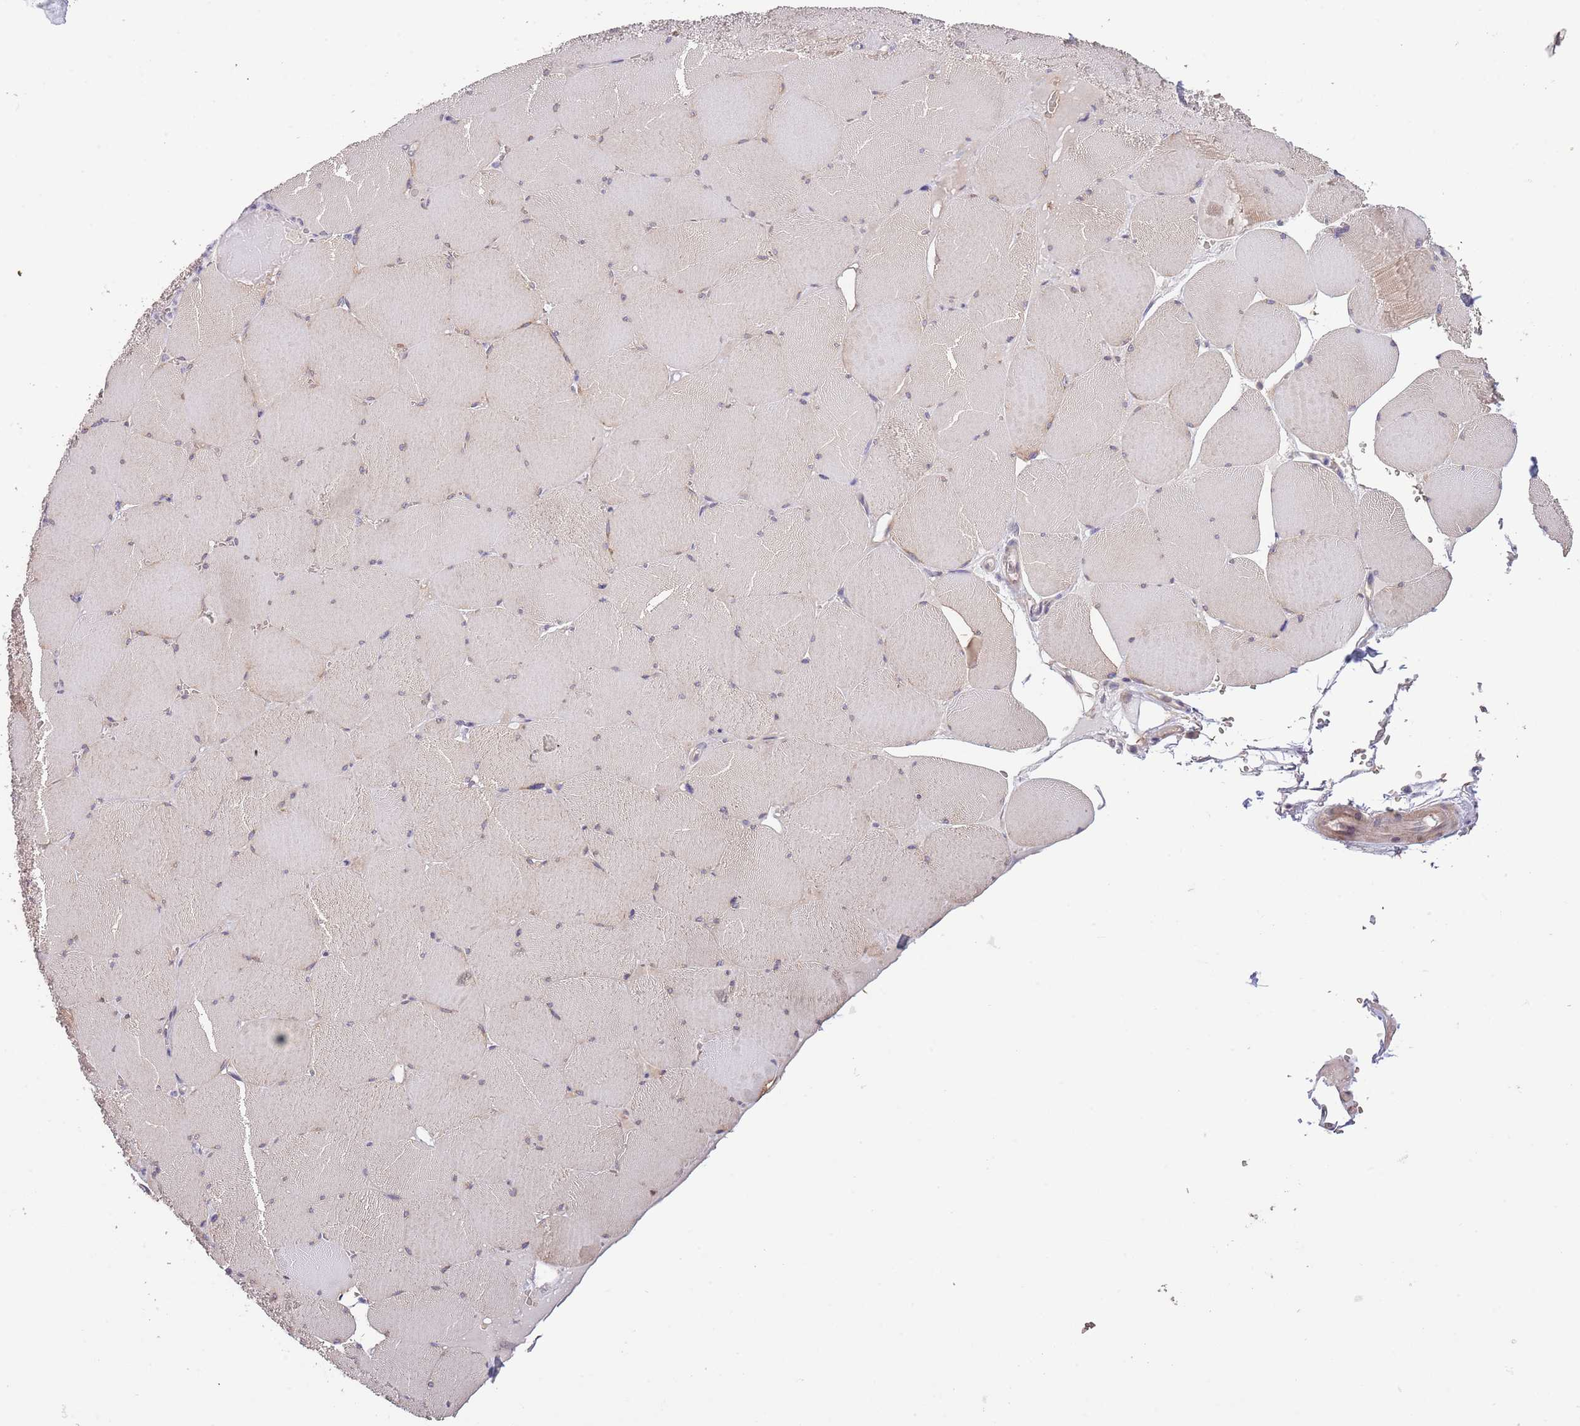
{"staining": {"intensity": "weak", "quantity": "25%-75%", "location": "cytoplasmic/membranous"}, "tissue": "skeletal muscle", "cell_type": "Myocytes", "image_type": "normal", "snomed": [{"axis": "morphology", "description": "Normal tissue, NOS"}, {"axis": "topography", "description": "Skeletal muscle"}, {"axis": "topography", "description": "Head-Neck"}], "caption": "Skeletal muscle stained with DAB (3,3'-diaminobenzidine) immunohistochemistry exhibits low levels of weak cytoplasmic/membranous expression in about 25%-75% of myocytes. (brown staining indicates protein expression, while blue staining denotes nuclei).", "gene": "LIPJ", "patient": {"sex": "male", "age": 66}}